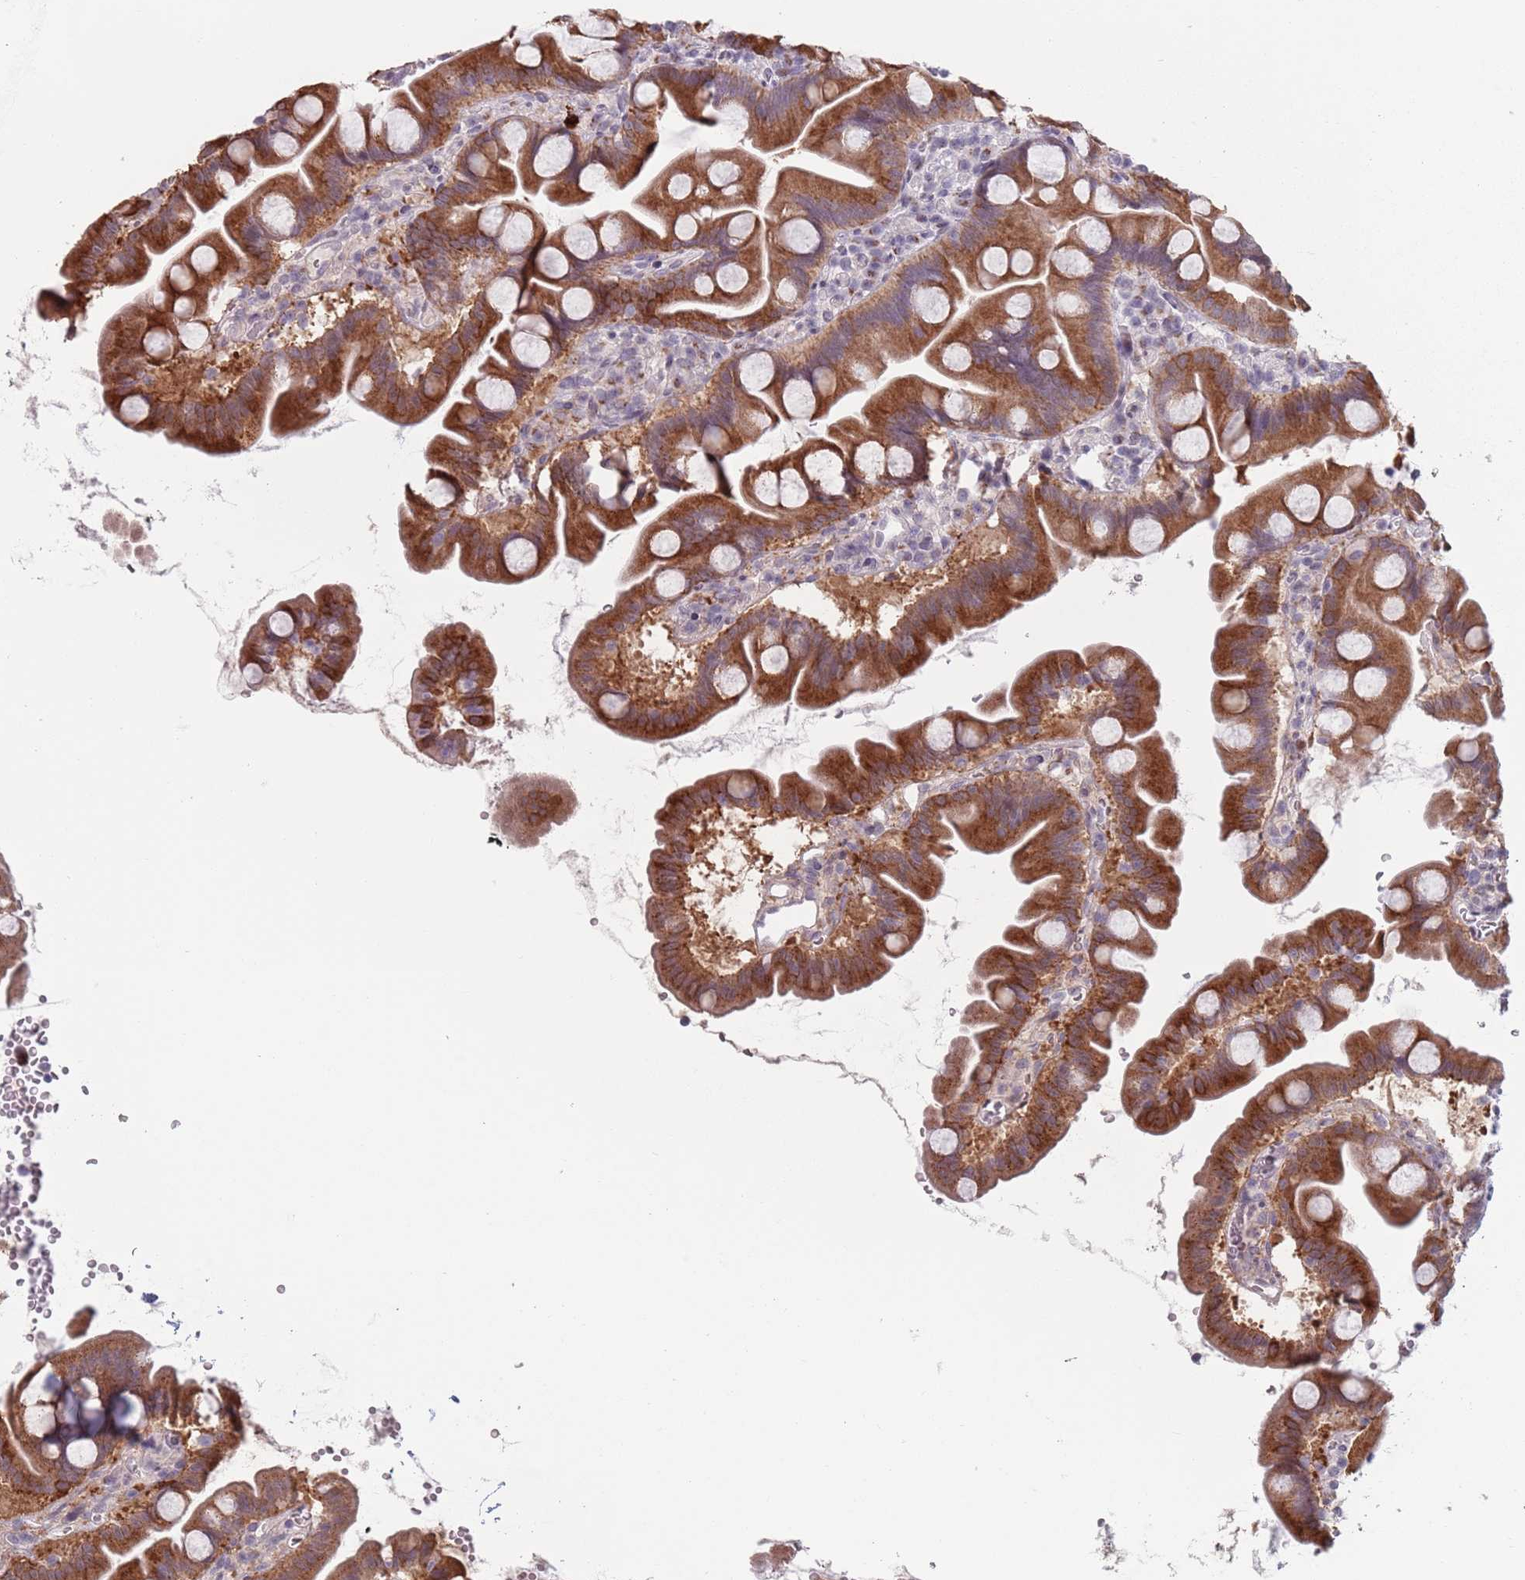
{"staining": {"intensity": "moderate", "quantity": ">75%", "location": "cytoplasmic/membranous"}, "tissue": "small intestine", "cell_type": "Glandular cells", "image_type": "normal", "snomed": [{"axis": "morphology", "description": "Normal tissue, NOS"}, {"axis": "topography", "description": "Small intestine"}], "caption": "DAB immunohistochemical staining of benign small intestine exhibits moderate cytoplasmic/membranous protein staining in about >75% of glandular cells.", "gene": "ZKSCAN2", "patient": {"sex": "female", "age": 68}}